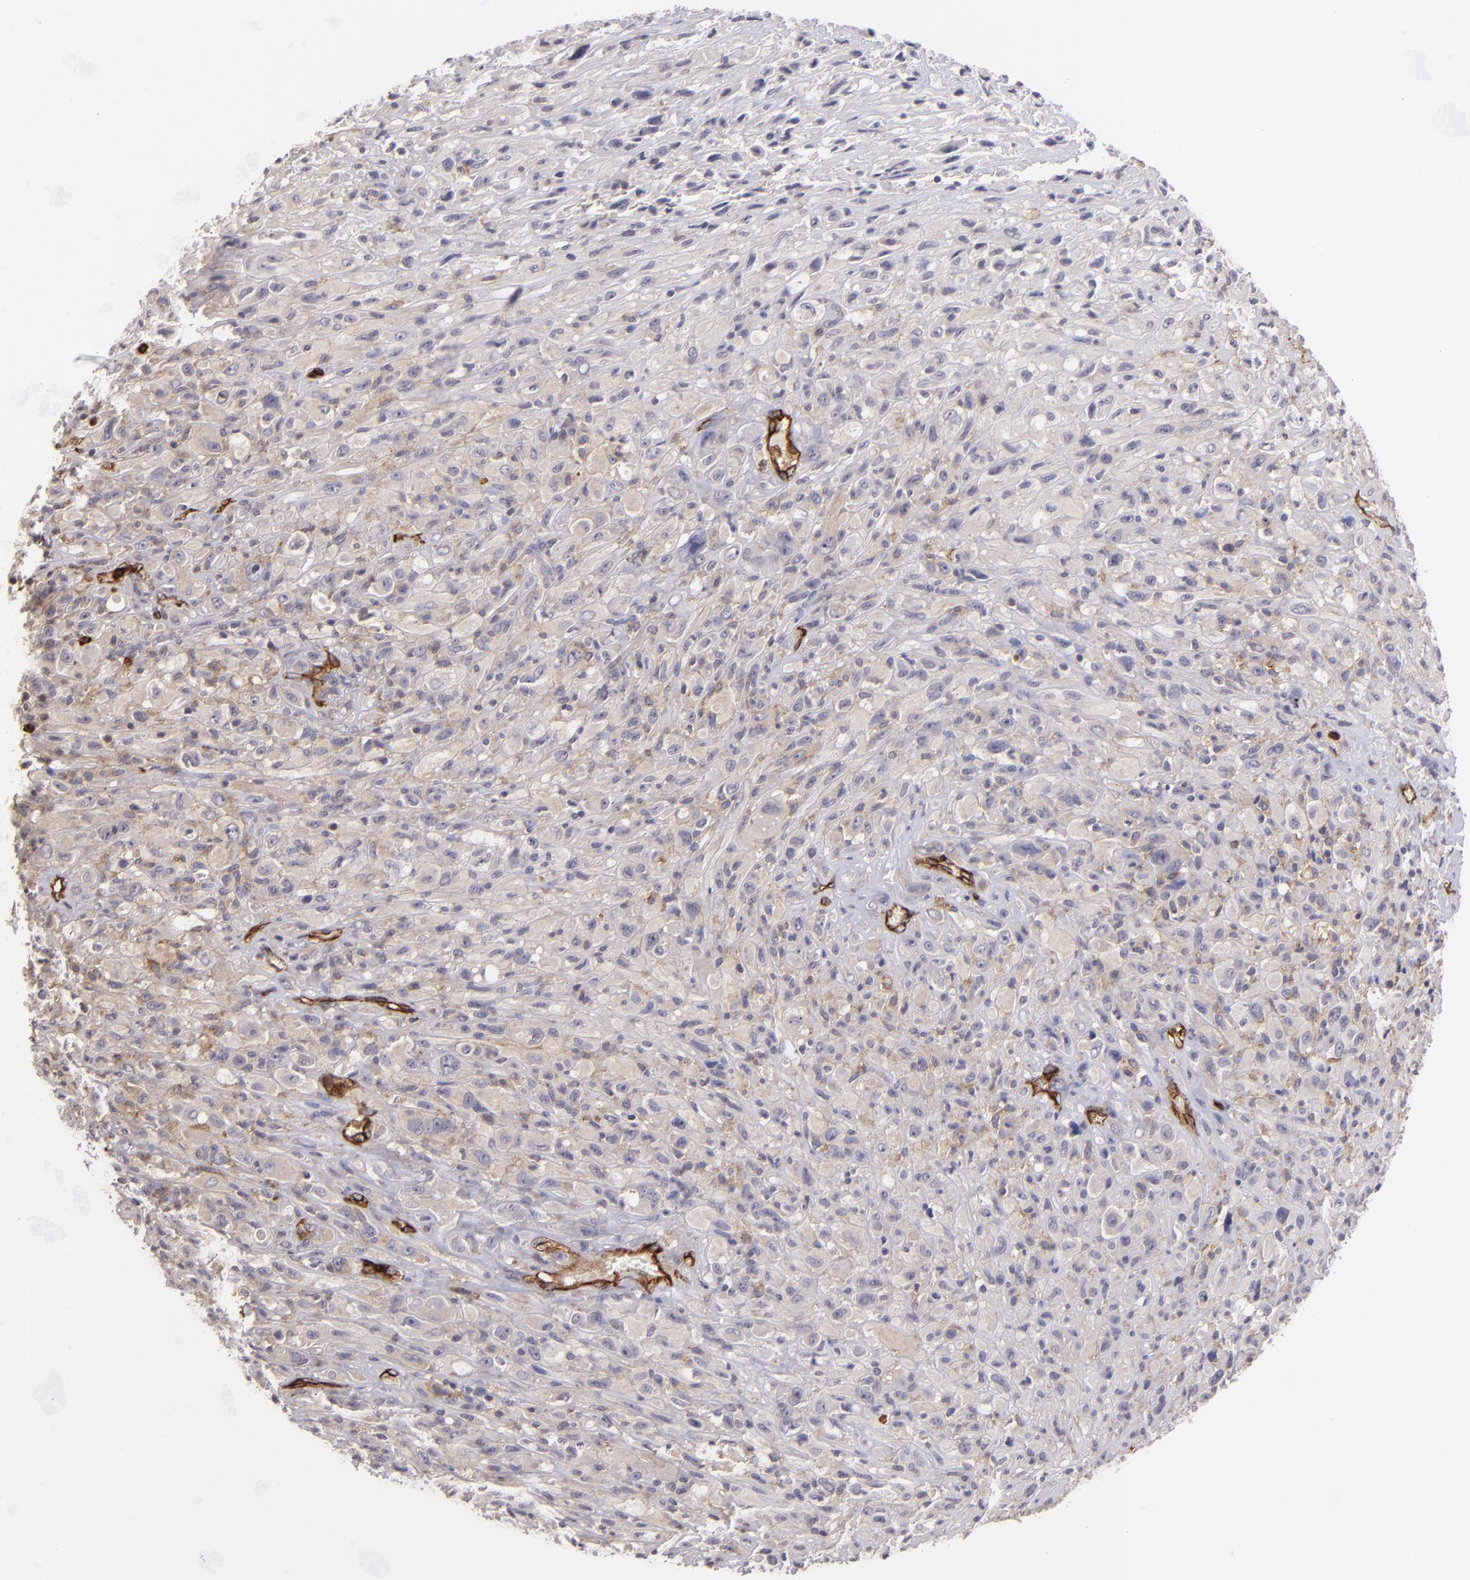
{"staining": {"intensity": "weak", "quantity": "25%-75%", "location": "cytoplasmic/membranous"}, "tissue": "glioma", "cell_type": "Tumor cells", "image_type": "cancer", "snomed": [{"axis": "morphology", "description": "Glioma, malignant, High grade"}, {"axis": "topography", "description": "Brain"}], "caption": "Glioma stained with a protein marker demonstrates weak staining in tumor cells.", "gene": "DYSF", "patient": {"sex": "male", "age": 48}}